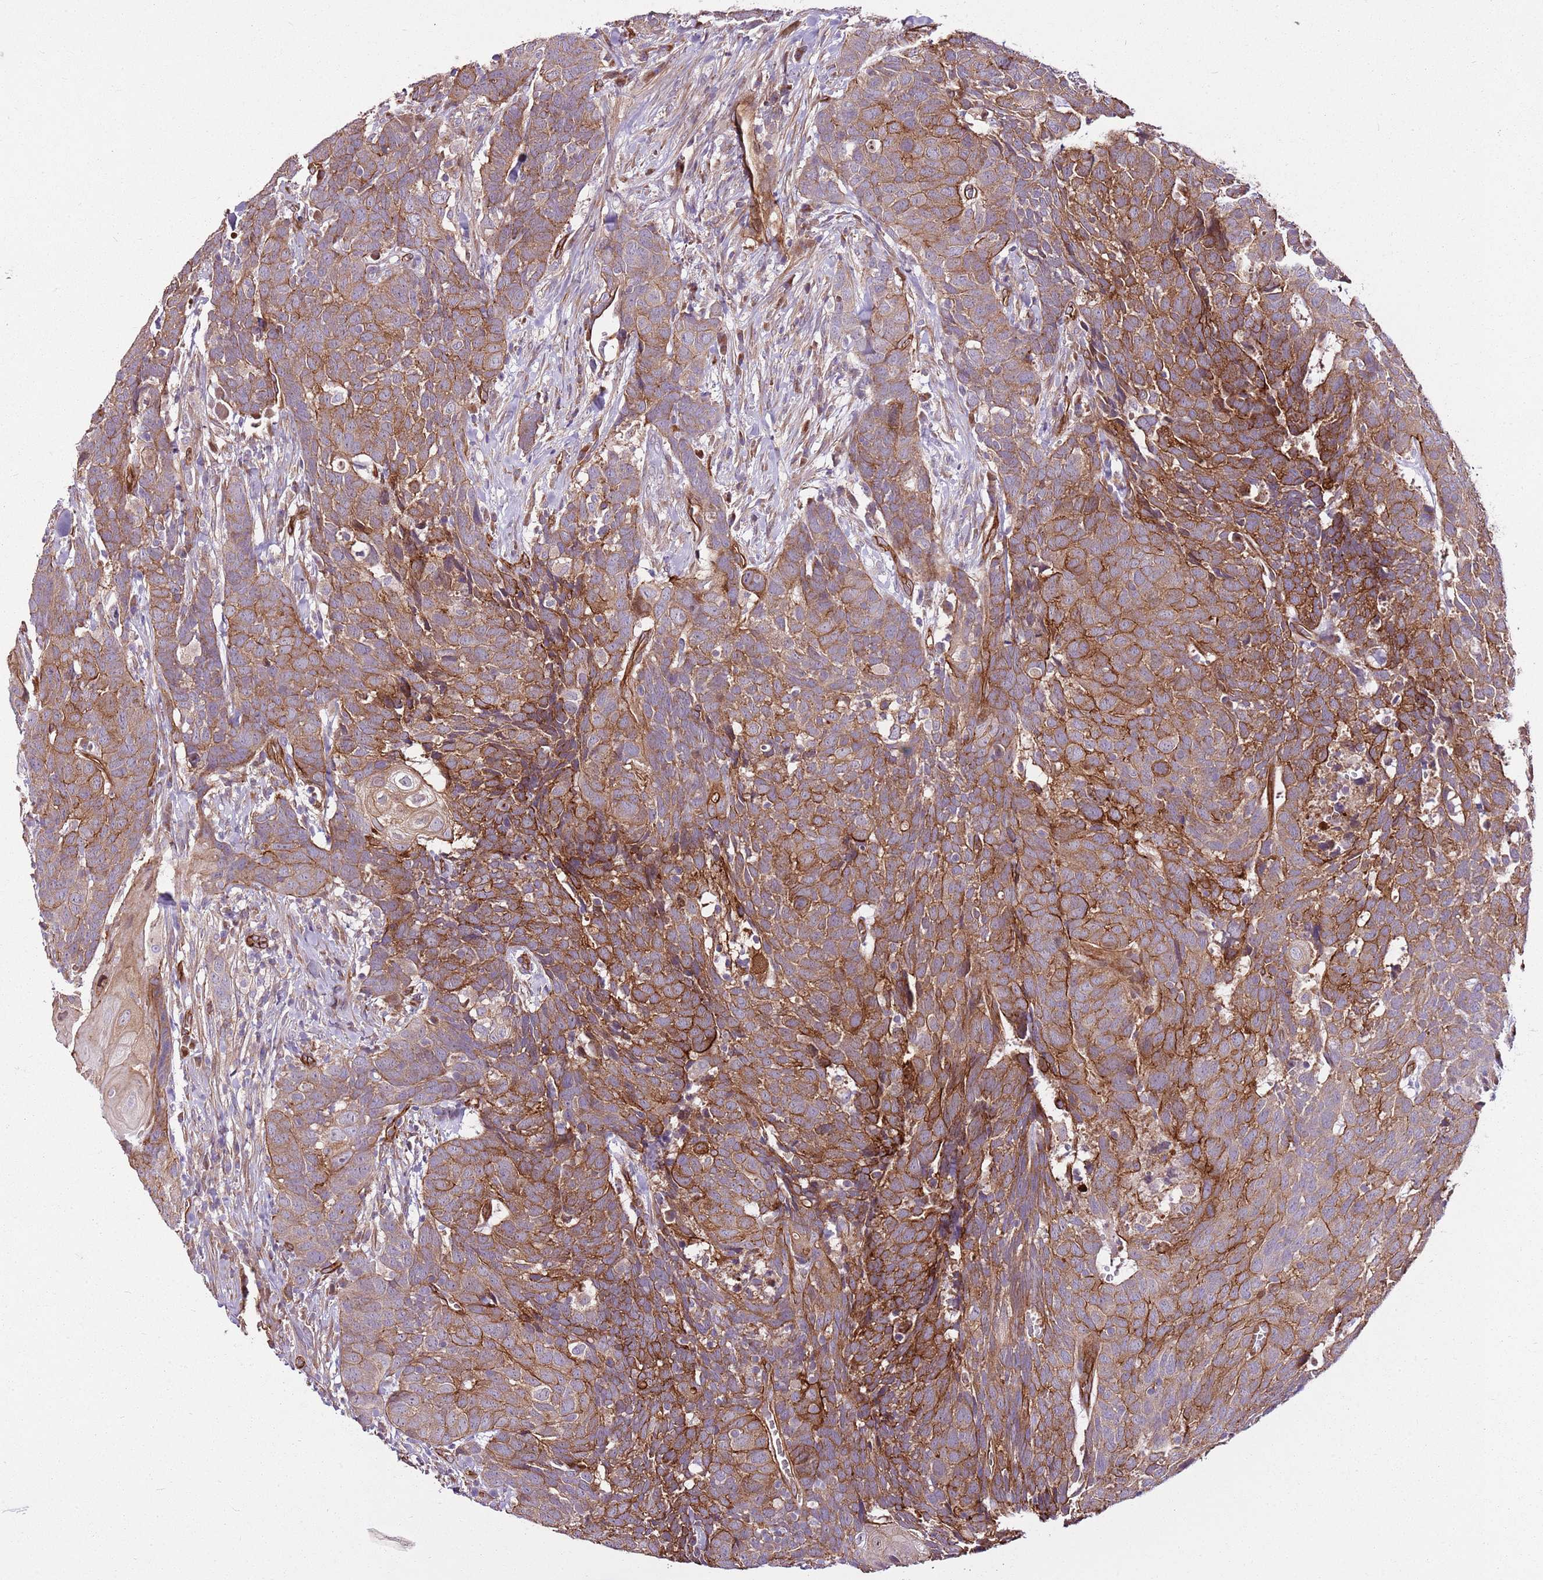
{"staining": {"intensity": "moderate", "quantity": ">75%", "location": "cytoplasmic/membranous"}, "tissue": "head and neck cancer", "cell_type": "Tumor cells", "image_type": "cancer", "snomed": [{"axis": "morphology", "description": "Squamous cell carcinoma, NOS"}, {"axis": "topography", "description": "Head-Neck"}], "caption": "IHC of head and neck cancer demonstrates medium levels of moderate cytoplasmic/membranous staining in about >75% of tumor cells.", "gene": "ZNF827", "patient": {"sex": "male", "age": 66}}